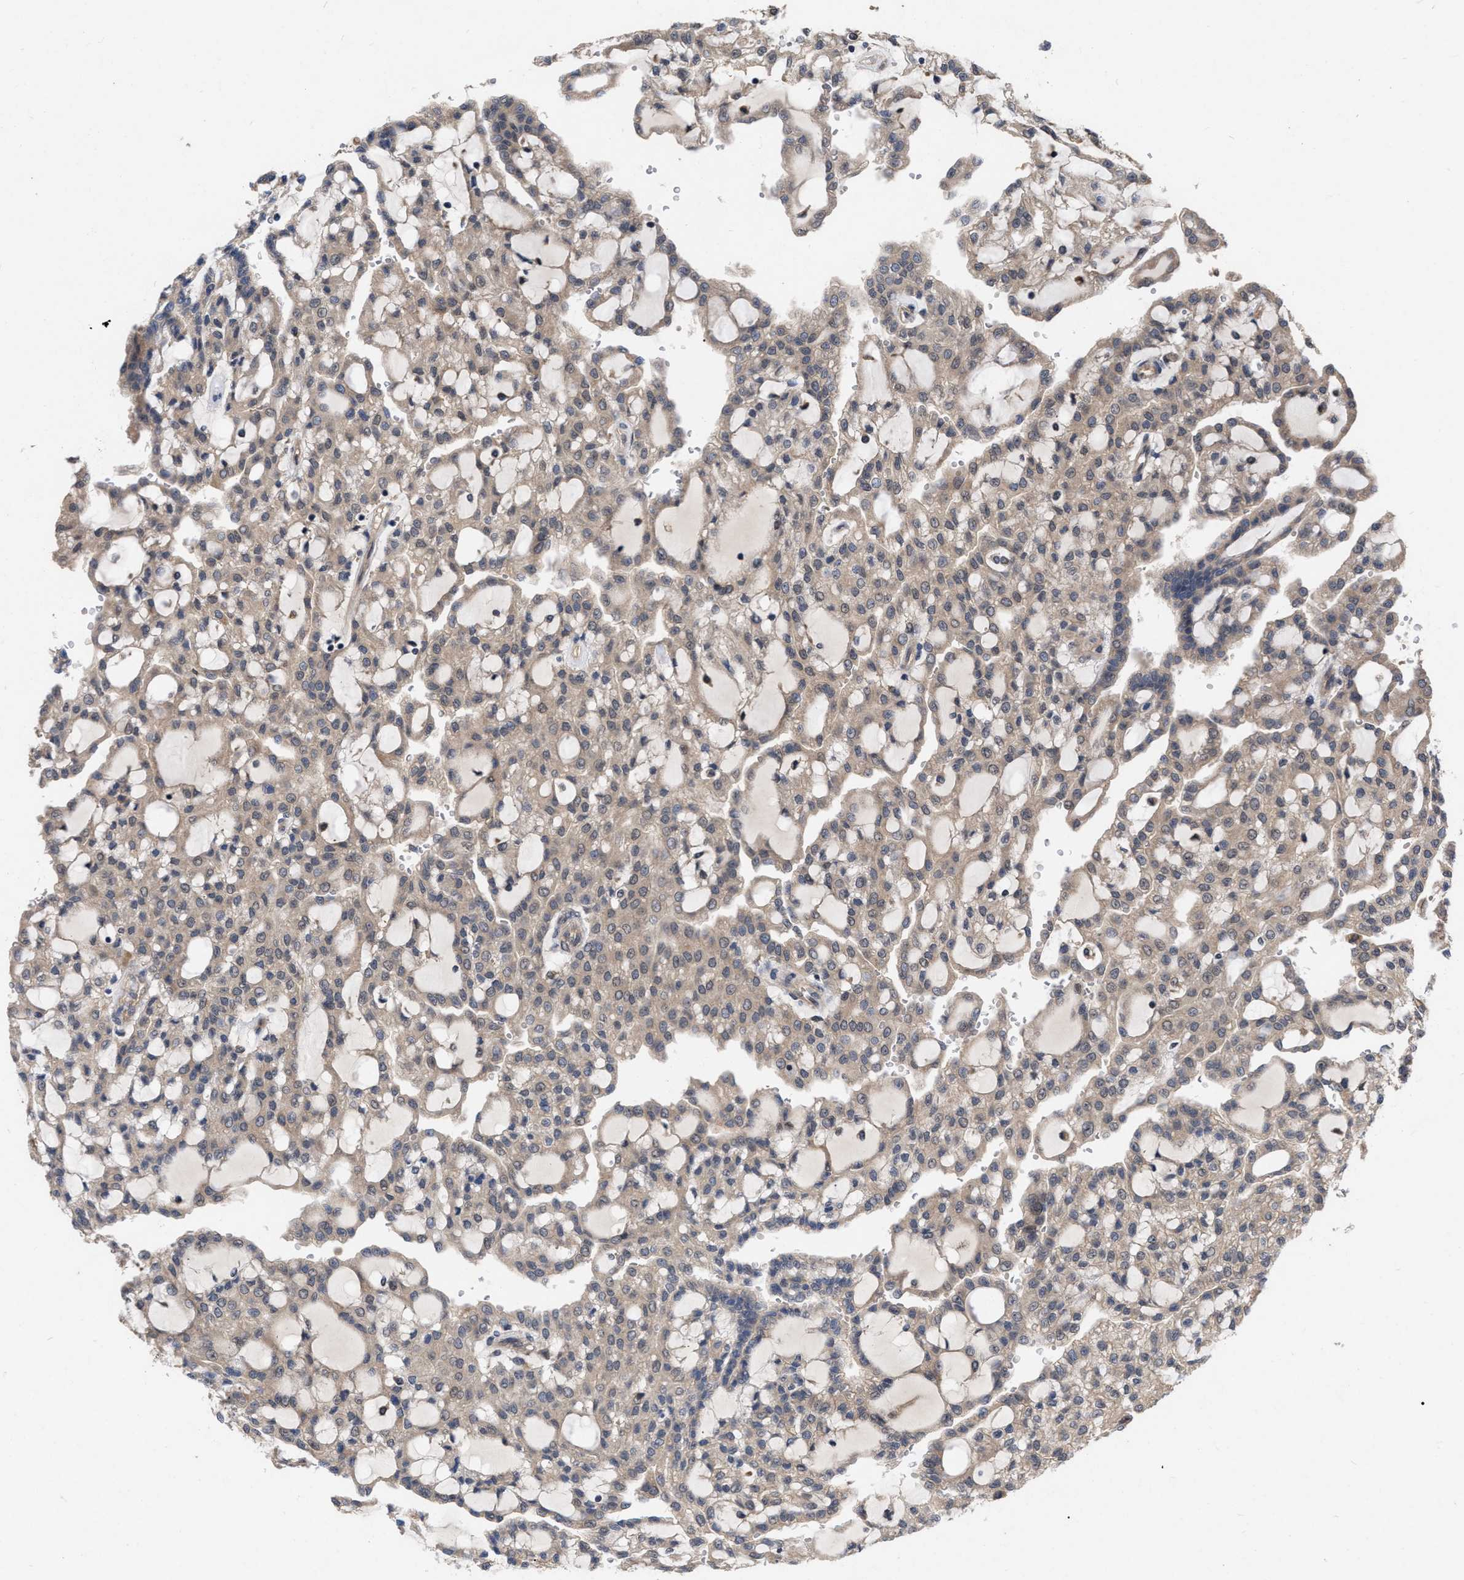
{"staining": {"intensity": "moderate", "quantity": ">75%", "location": "cytoplasmic/membranous"}, "tissue": "renal cancer", "cell_type": "Tumor cells", "image_type": "cancer", "snomed": [{"axis": "morphology", "description": "Adenocarcinoma, NOS"}, {"axis": "topography", "description": "Kidney"}], "caption": "High-magnification brightfield microscopy of renal cancer (adenocarcinoma) stained with DAB (brown) and counterstained with hematoxylin (blue). tumor cells exhibit moderate cytoplasmic/membranous staining is seen in approximately>75% of cells.", "gene": "CDKN2C", "patient": {"sex": "male", "age": 63}}